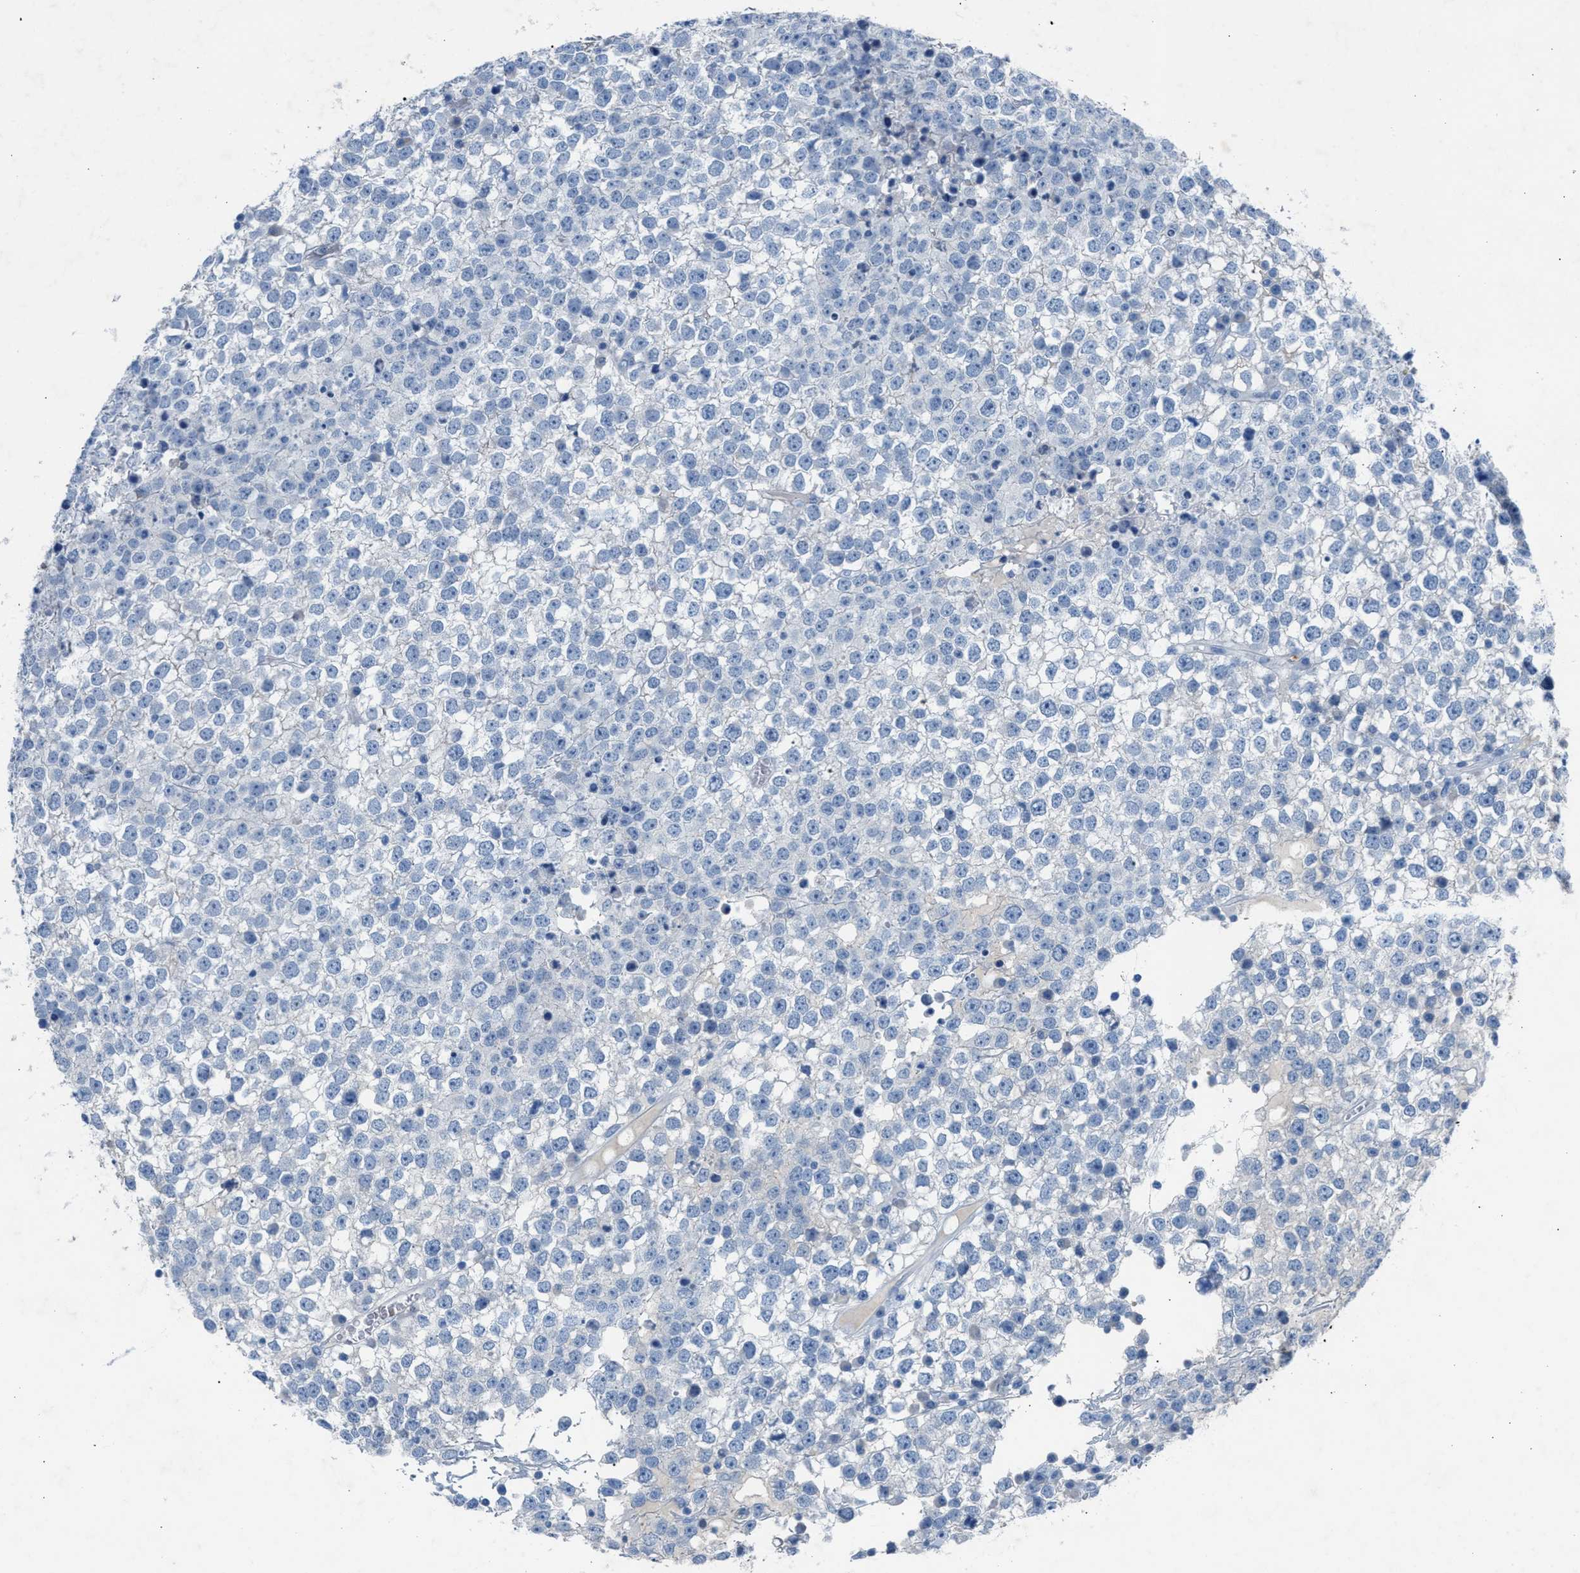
{"staining": {"intensity": "negative", "quantity": "none", "location": "none"}, "tissue": "testis cancer", "cell_type": "Tumor cells", "image_type": "cancer", "snomed": [{"axis": "morphology", "description": "Seminoma, NOS"}, {"axis": "topography", "description": "Testis"}], "caption": "Immunohistochemistry (IHC) of human testis seminoma reveals no staining in tumor cells.", "gene": "CFAP77", "patient": {"sex": "male", "age": 65}}